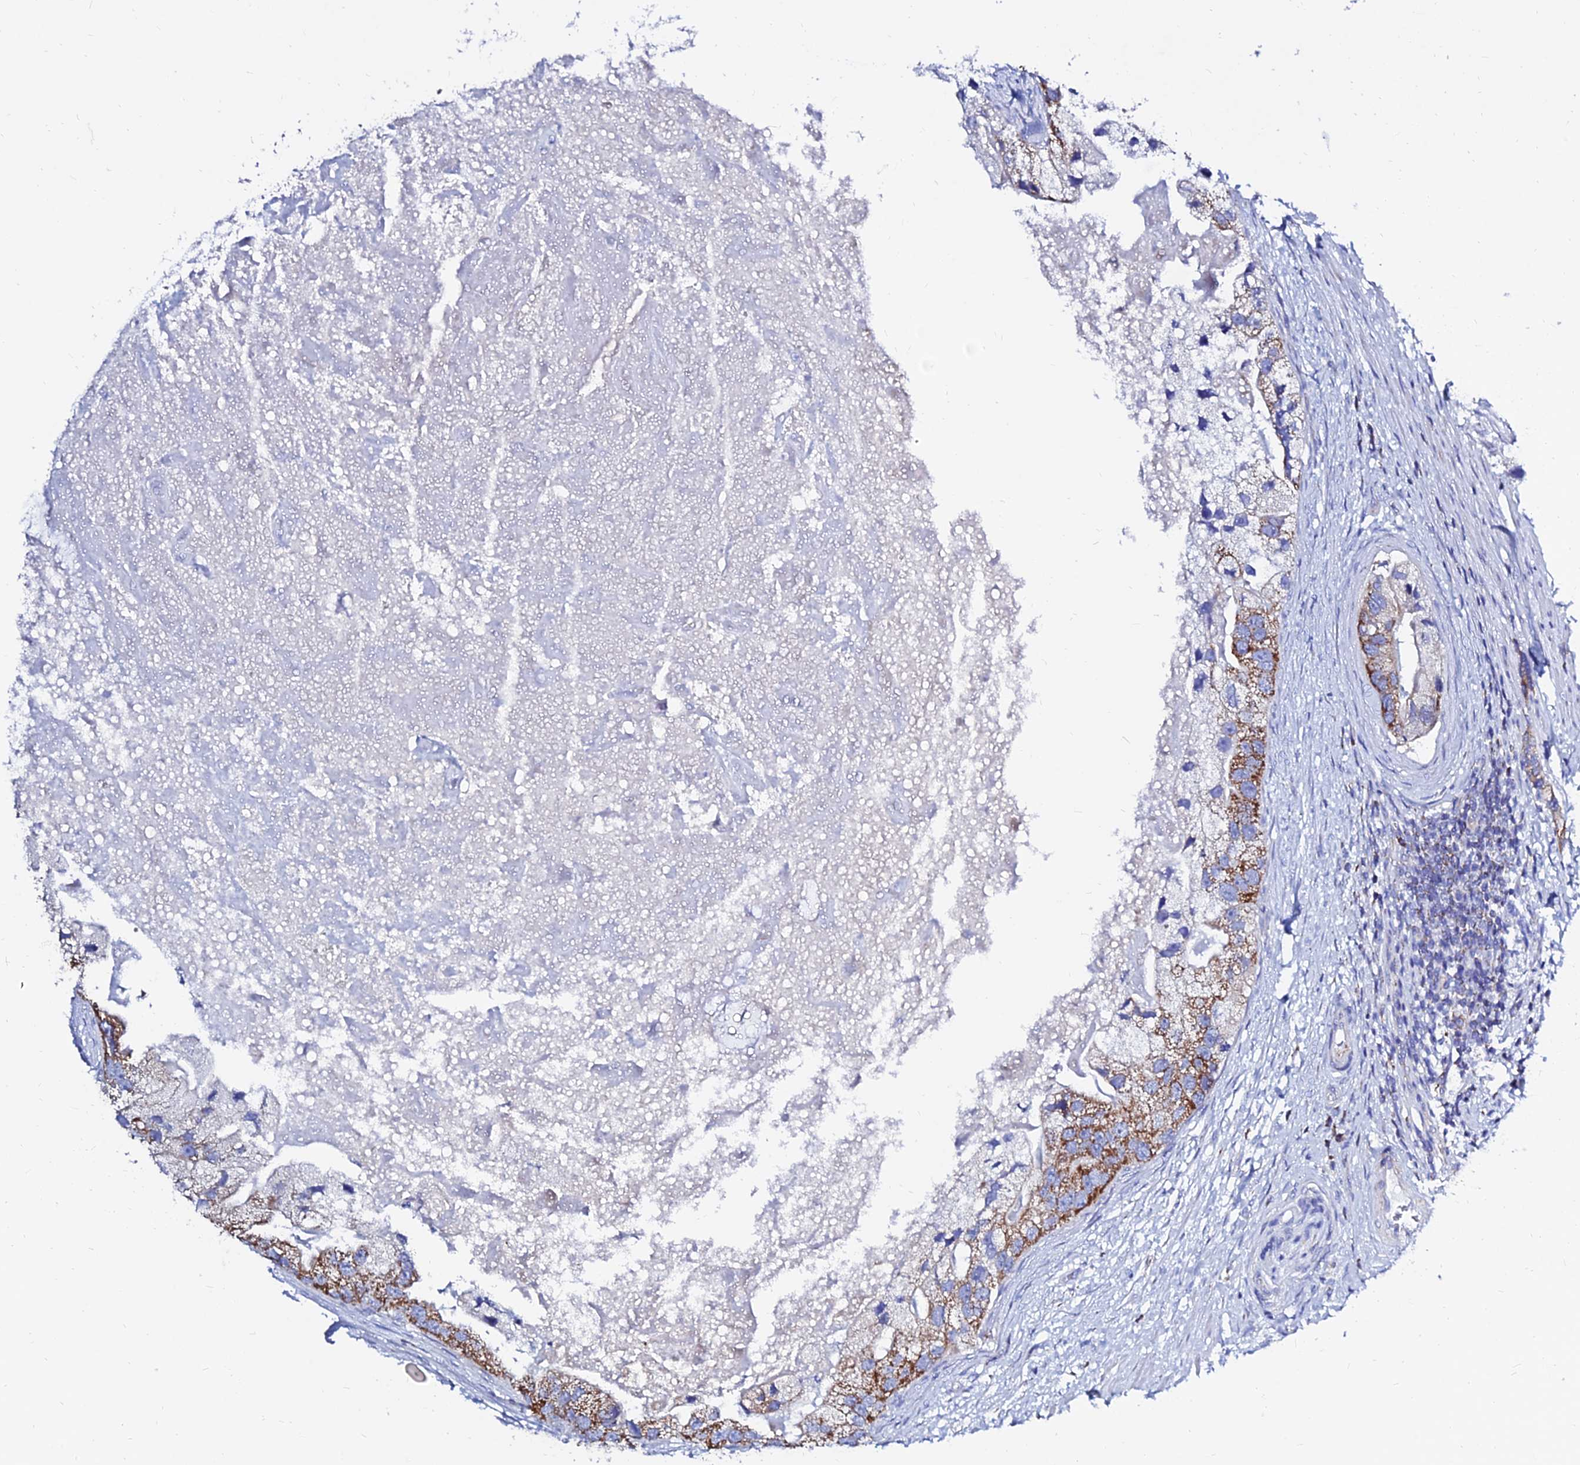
{"staining": {"intensity": "moderate", "quantity": ">75%", "location": "cytoplasmic/membranous"}, "tissue": "prostate cancer", "cell_type": "Tumor cells", "image_type": "cancer", "snomed": [{"axis": "morphology", "description": "Adenocarcinoma, High grade"}, {"axis": "topography", "description": "Prostate"}], "caption": "Immunohistochemistry of prostate cancer reveals medium levels of moderate cytoplasmic/membranous positivity in about >75% of tumor cells. (DAB IHC with brightfield microscopy, high magnification).", "gene": "MGST1", "patient": {"sex": "male", "age": 62}}